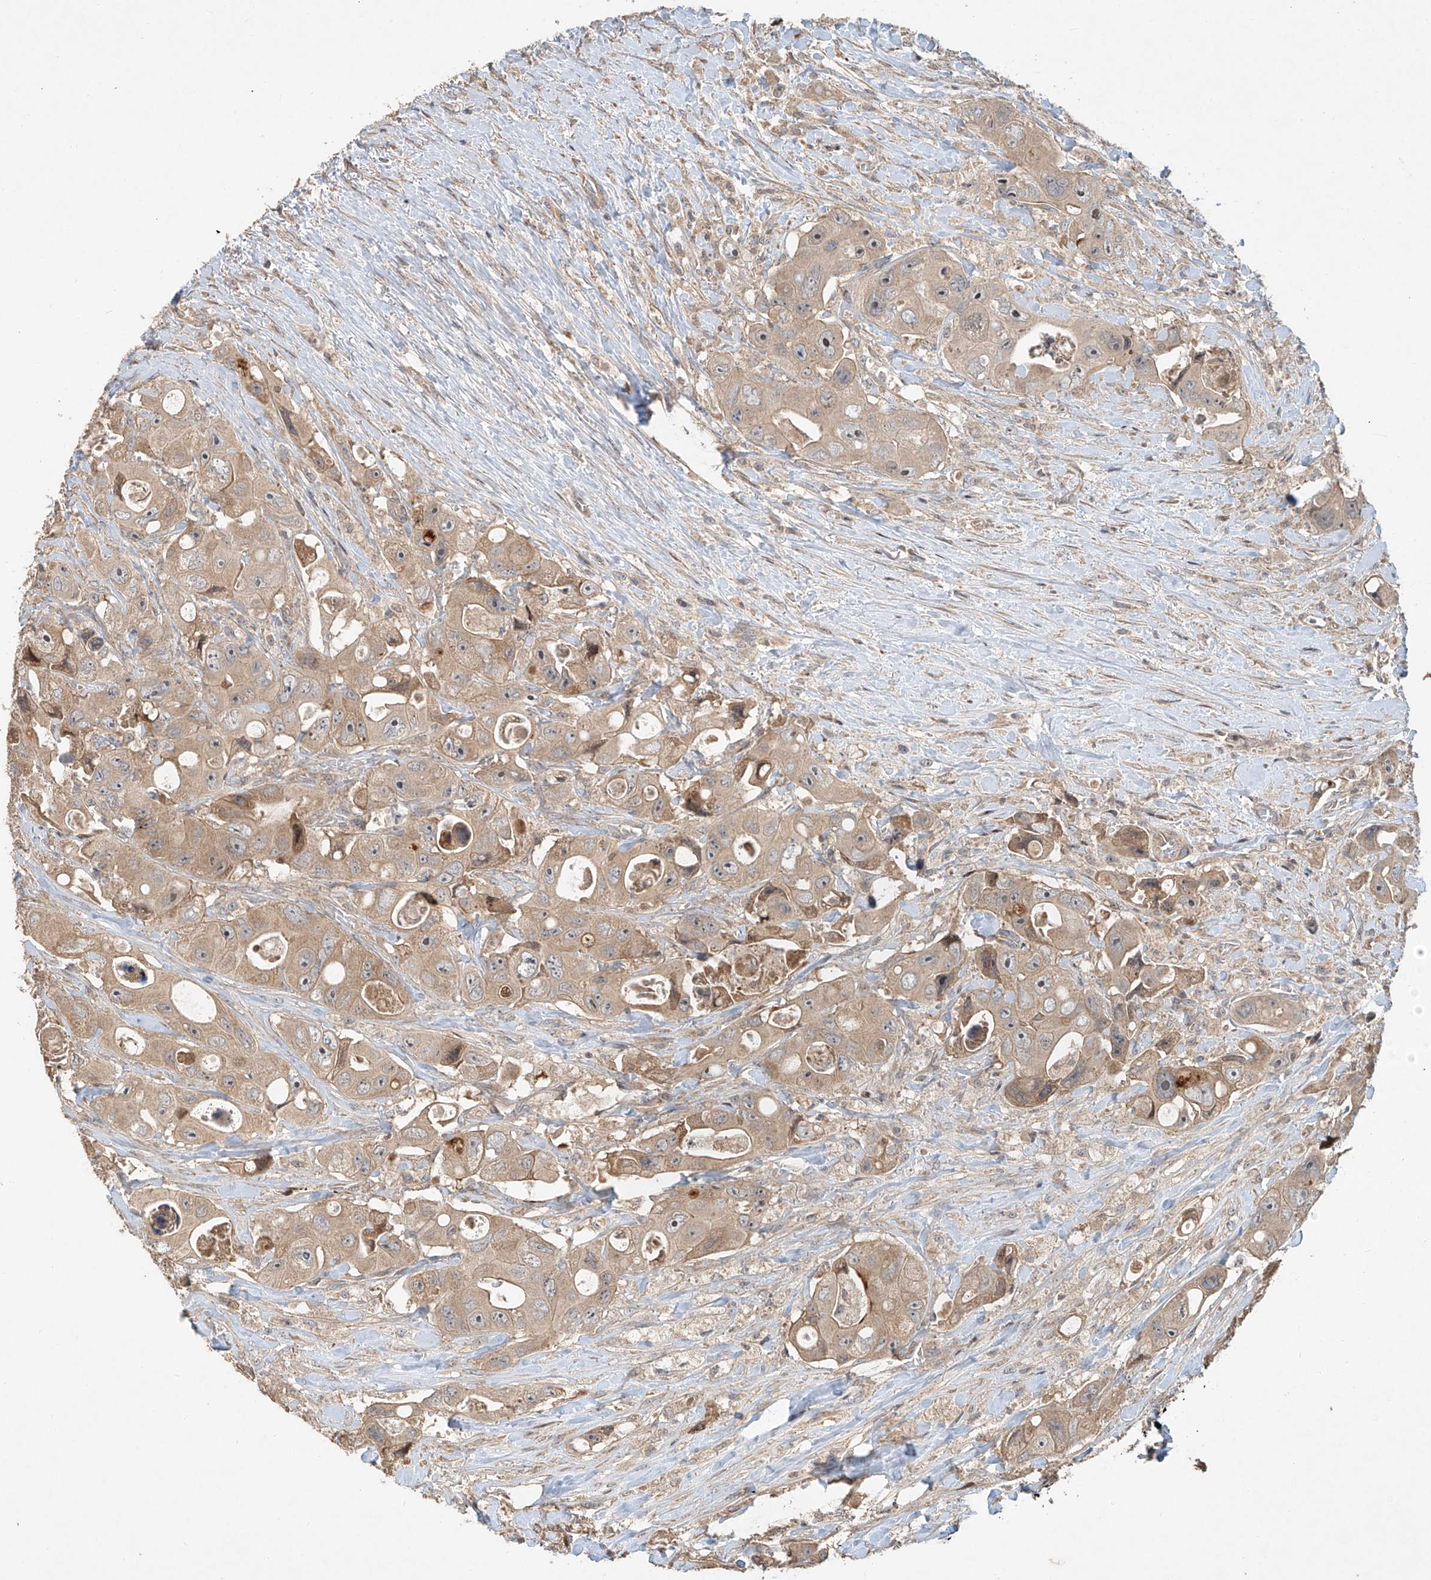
{"staining": {"intensity": "weak", "quantity": "25%-75%", "location": "cytoplasmic/membranous"}, "tissue": "colorectal cancer", "cell_type": "Tumor cells", "image_type": "cancer", "snomed": [{"axis": "morphology", "description": "Adenocarcinoma, NOS"}, {"axis": "topography", "description": "Colon"}], "caption": "Brown immunohistochemical staining in human adenocarcinoma (colorectal) exhibits weak cytoplasmic/membranous expression in about 25%-75% of tumor cells.", "gene": "TMEM61", "patient": {"sex": "female", "age": 46}}